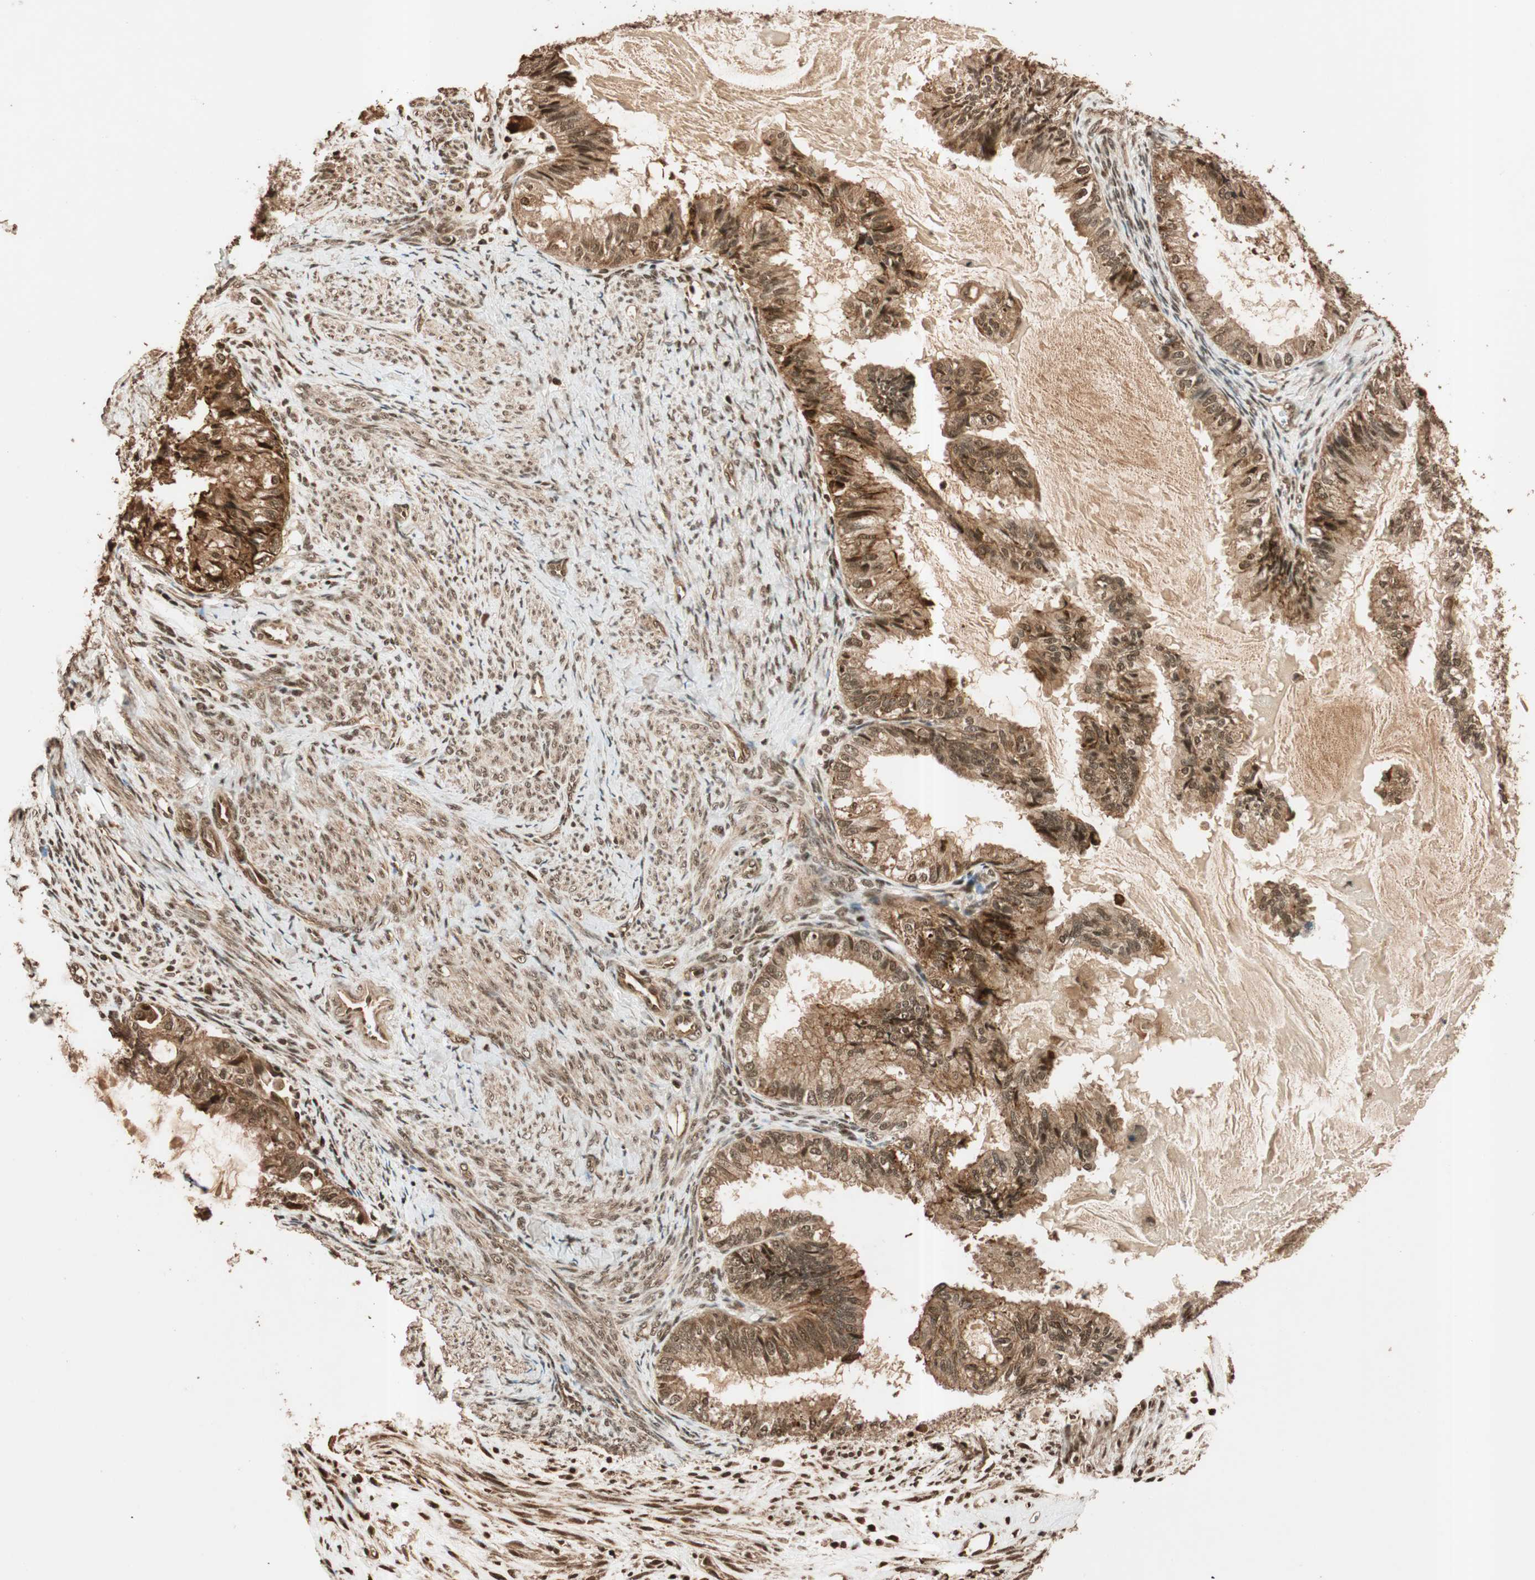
{"staining": {"intensity": "moderate", "quantity": ">75%", "location": "cytoplasmic/membranous,nuclear"}, "tissue": "cervical cancer", "cell_type": "Tumor cells", "image_type": "cancer", "snomed": [{"axis": "morphology", "description": "Normal tissue, NOS"}, {"axis": "morphology", "description": "Adenocarcinoma, NOS"}, {"axis": "topography", "description": "Cervix"}, {"axis": "topography", "description": "Endometrium"}], "caption": "Cervical adenocarcinoma stained with a brown dye demonstrates moderate cytoplasmic/membranous and nuclear positive expression in approximately >75% of tumor cells.", "gene": "ALKBH5", "patient": {"sex": "female", "age": 86}}